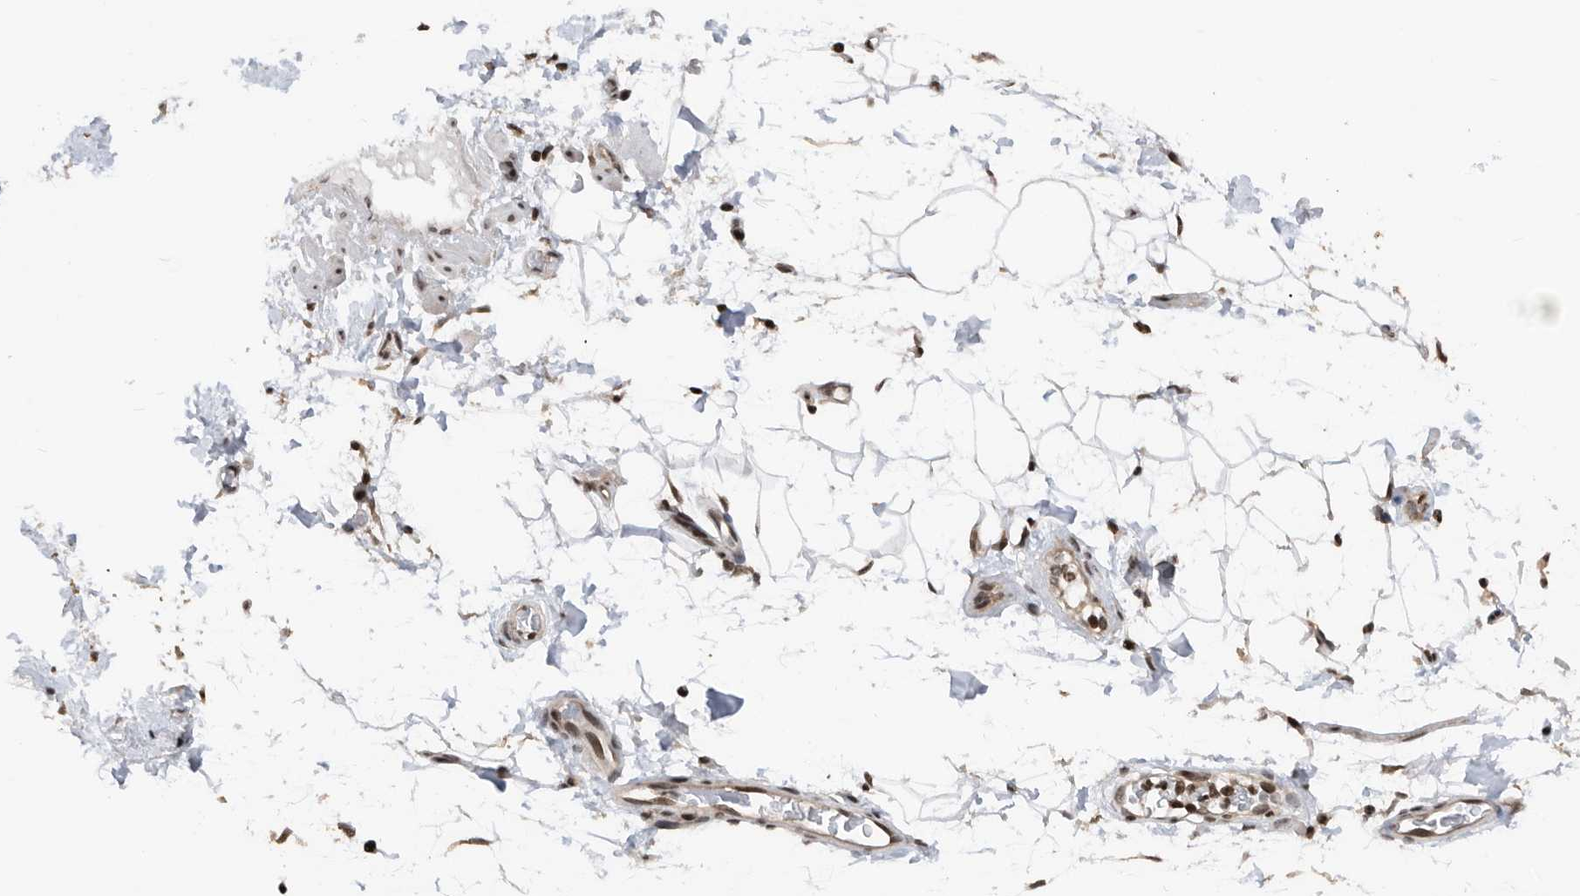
{"staining": {"intensity": "moderate", "quantity": ">75%", "location": "nuclear"}, "tissue": "adipose tissue", "cell_type": "Adipocytes", "image_type": "normal", "snomed": [{"axis": "morphology", "description": "Normal tissue, NOS"}, {"axis": "morphology", "description": "Adenocarcinoma, NOS"}, {"axis": "topography", "description": "Pancreas"}, {"axis": "topography", "description": "Peripheral nerve tissue"}], "caption": "Immunohistochemical staining of normal human adipose tissue shows medium levels of moderate nuclear positivity in approximately >75% of adipocytes.", "gene": "SNRNP48", "patient": {"sex": "male", "age": 59}}